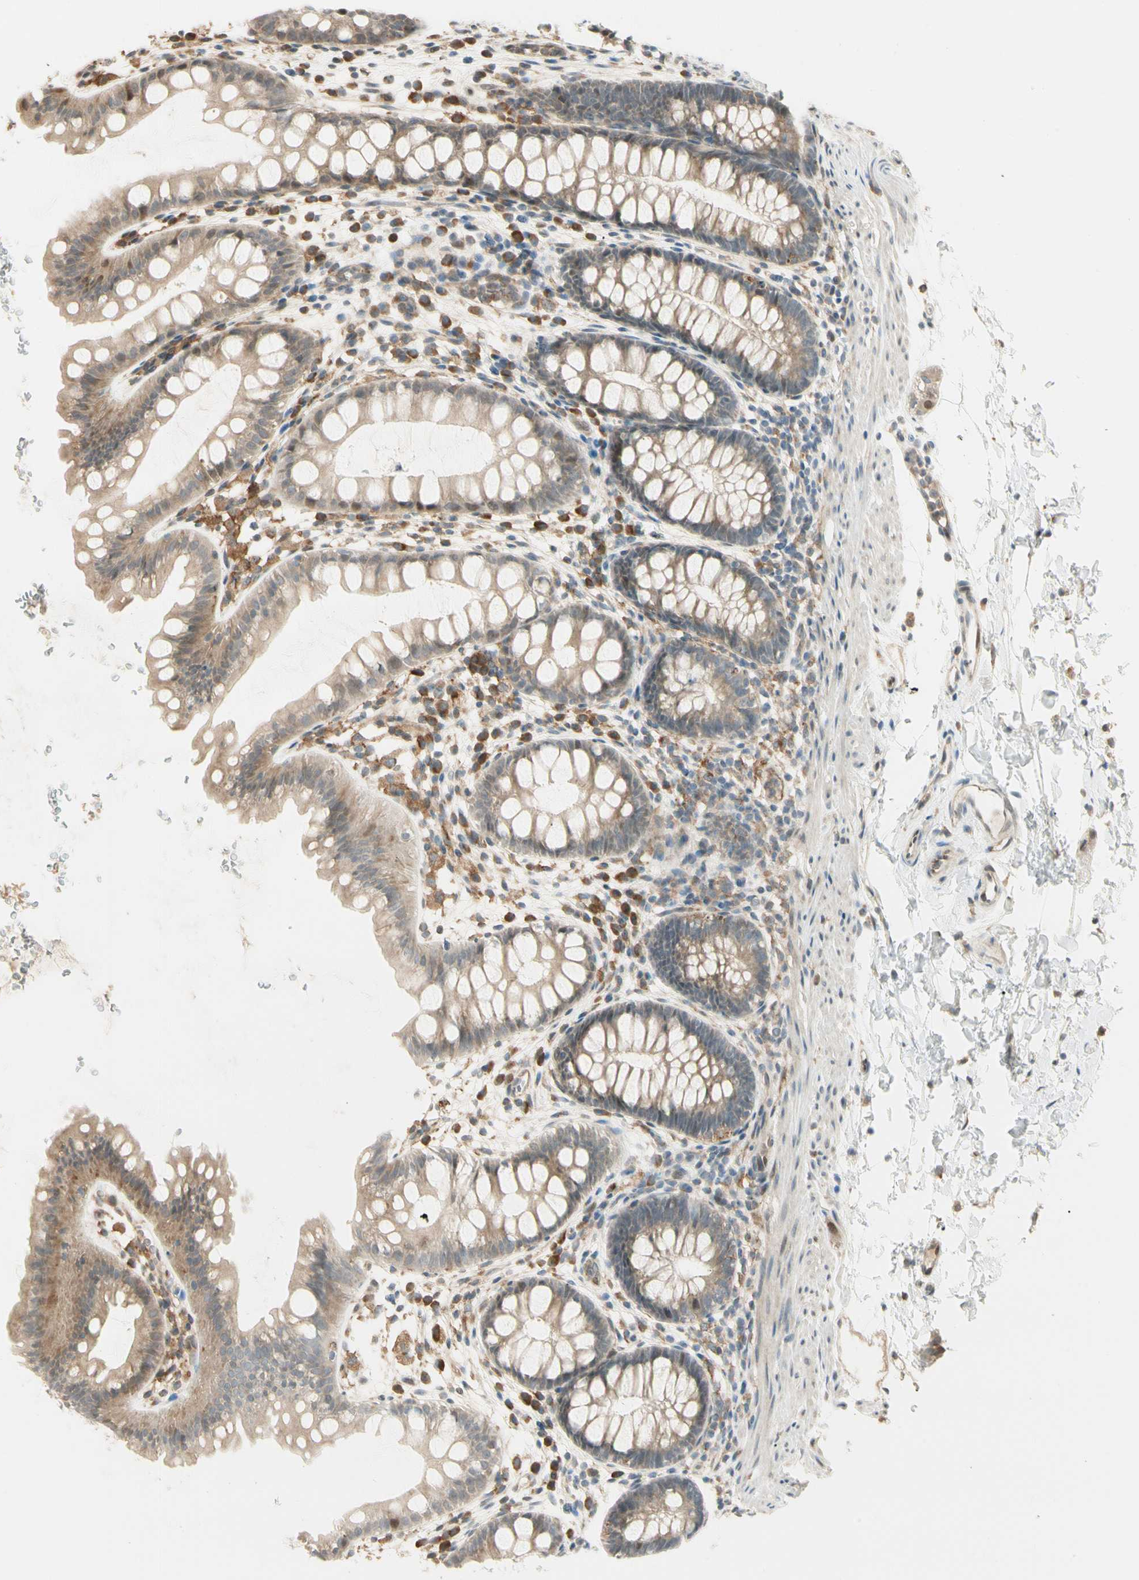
{"staining": {"intensity": "weak", "quantity": ">75%", "location": "cytoplasmic/membranous"}, "tissue": "rectum", "cell_type": "Glandular cells", "image_type": "normal", "snomed": [{"axis": "morphology", "description": "Normal tissue, NOS"}, {"axis": "topography", "description": "Rectum"}], "caption": "A low amount of weak cytoplasmic/membranous positivity is appreciated in about >75% of glandular cells in unremarkable rectum. The protein of interest is shown in brown color, while the nuclei are stained blue.", "gene": "FNDC3B", "patient": {"sex": "female", "age": 24}}